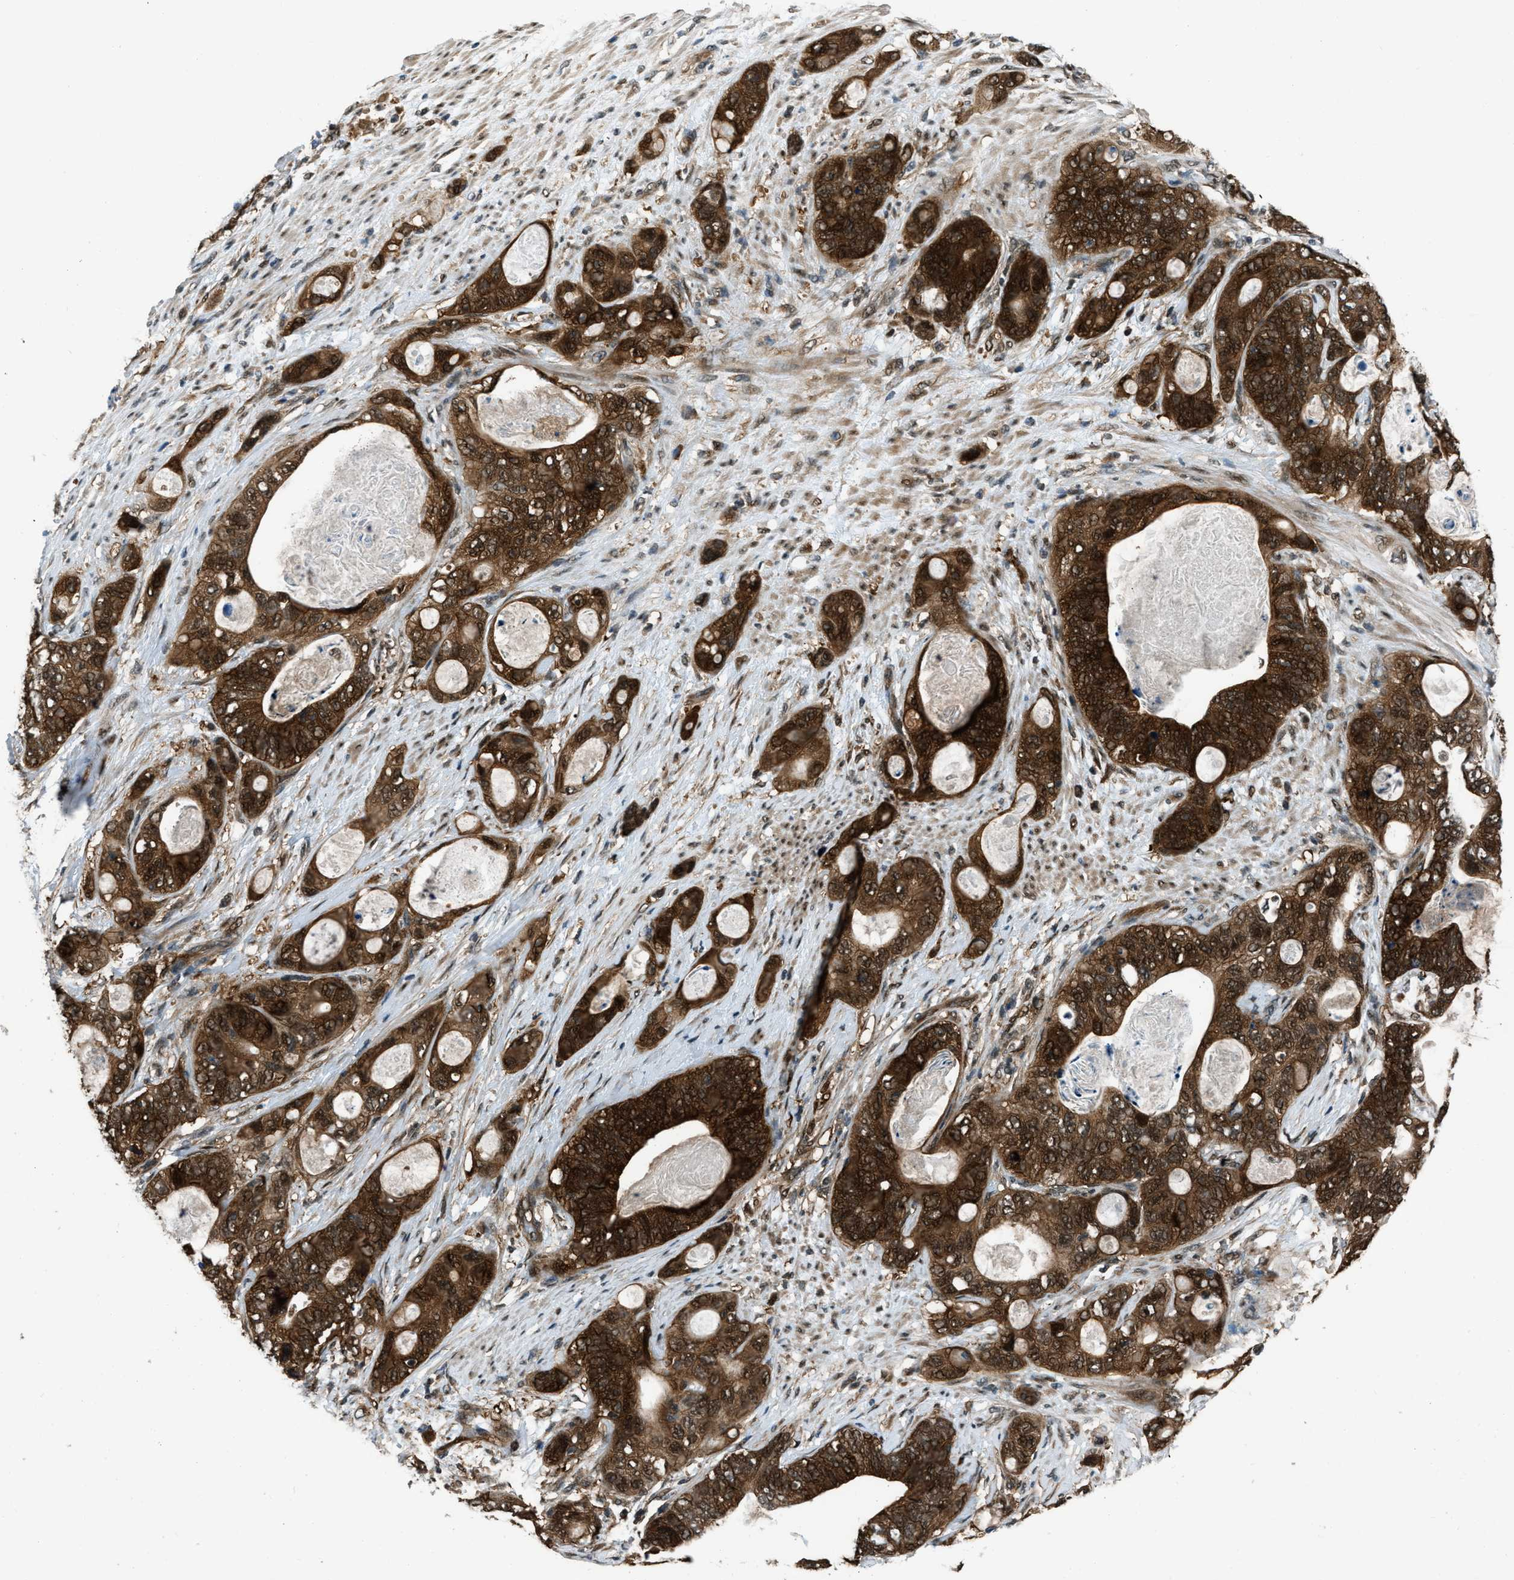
{"staining": {"intensity": "strong", "quantity": ">75%", "location": "cytoplasmic/membranous,nuclear"}, "tissue": "stomach cancer", "cell_type": "Tumor cells", "image_type": "cancer", "snomed": [{"axis": "morphology", "description": "Normal tissue, NOS"}, {"axis": "morphology", "description": "Adenocarcinoma, NOS"}, {"axis": "topography", "description": "Stomach"}], "caption": "DAB (3,3'-diaminobenzidine) immunohistochemical staining of adenocarcinoma (stomach) shows strong cytoplasmic/membranous and nuclear protein positivity in about >75% of tumor cells. (Stains: DAB in brown, nuclei in blue, Microscopy: brightfield microscopy at high magnification).", "gene": "NUDCD3", "patient": {"sex": "female", "age": 89}}